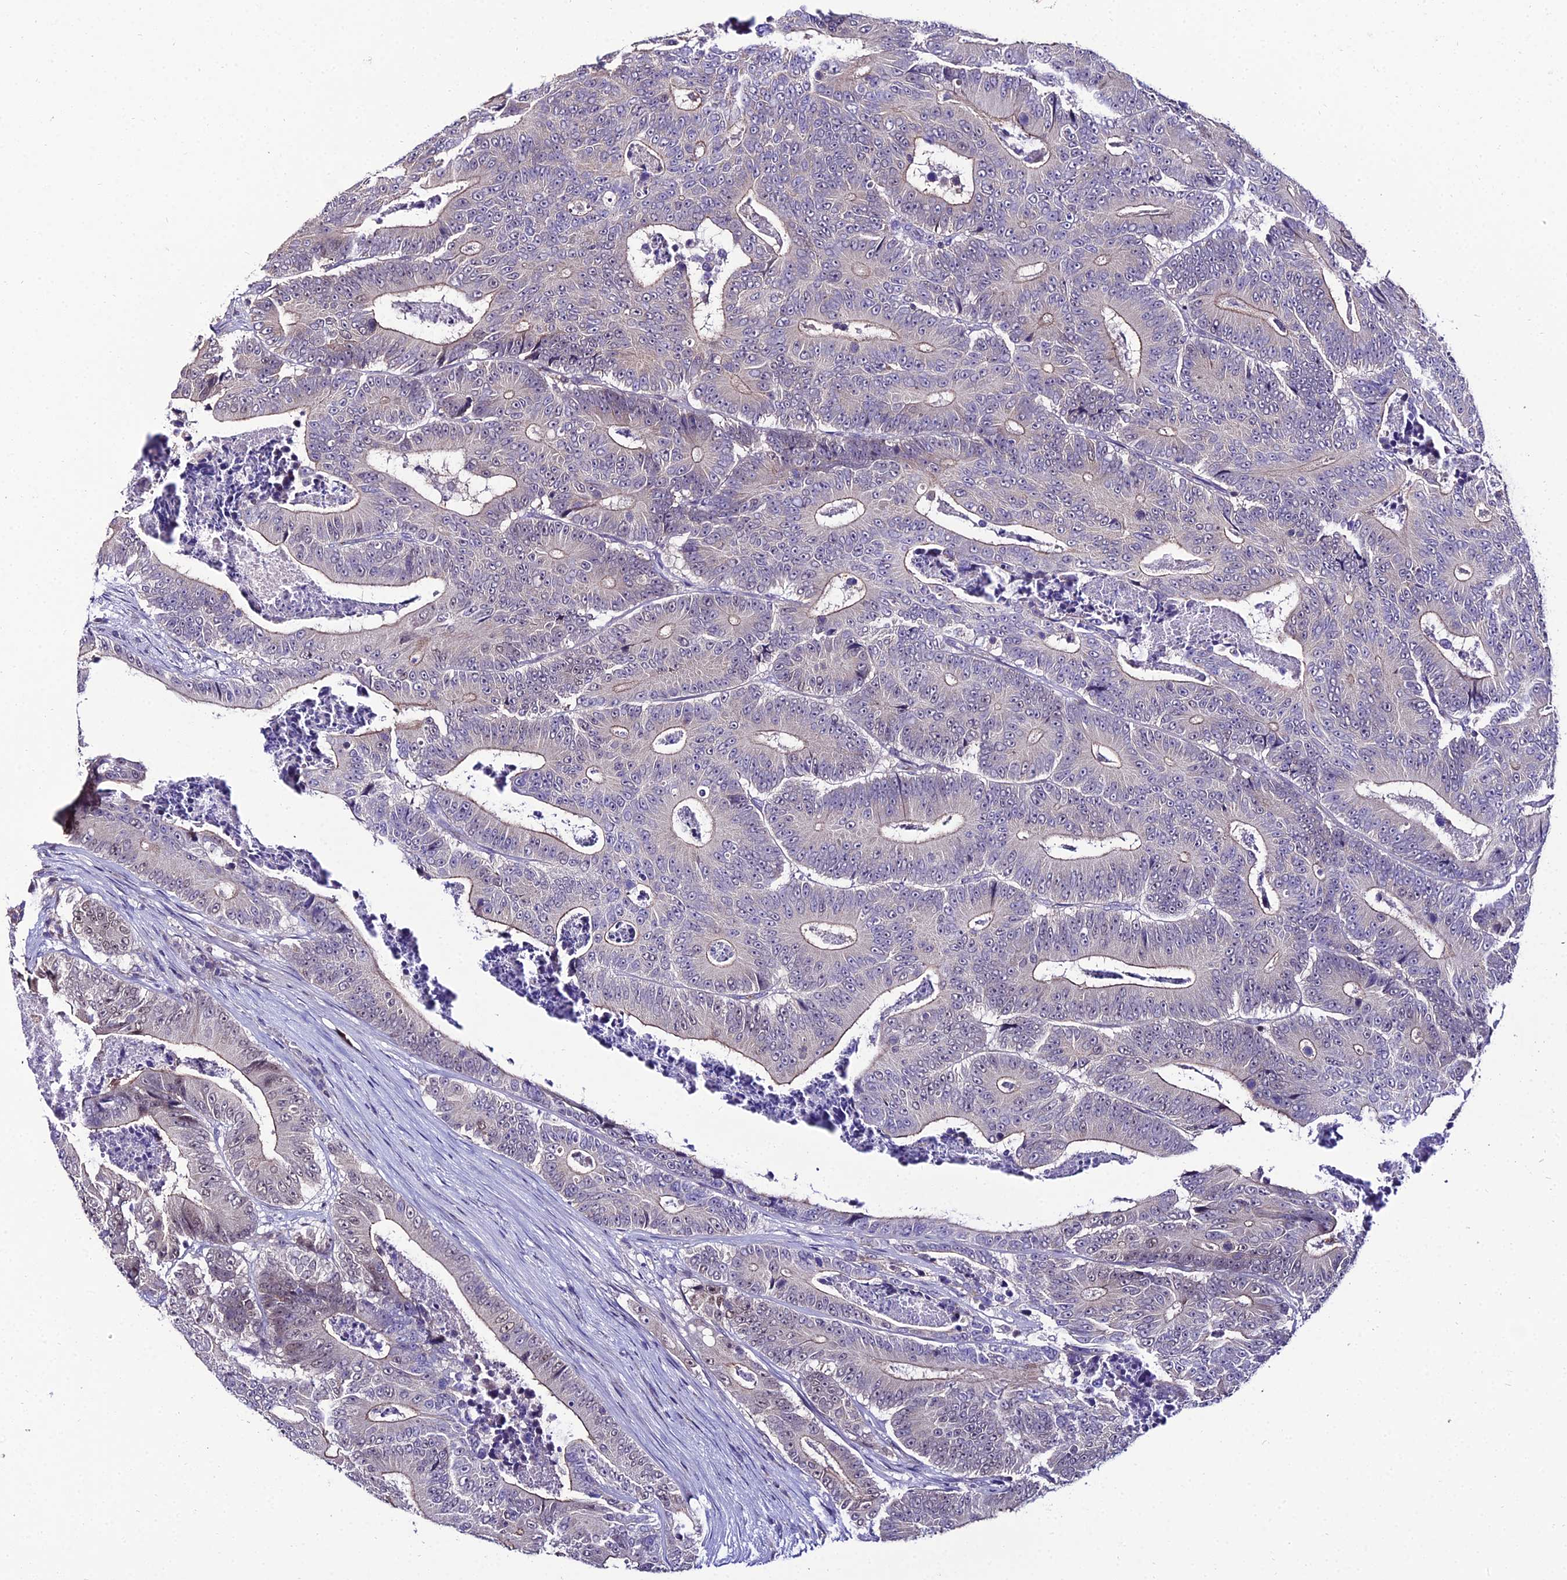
{"staining": {"intensity": "moderate", "quantity": "<25%", "location": "cytoplasmic/membranous"}, "tissue": "colorectal cancer", "cell_type": "Tumor cells", "image_type": "cancer", "snomed": [{"axis": "morphology", "description": "Adenocarcinoma, NOS"}, {"axis": "topography", "description": "Colon"}], "caption": "The immunohistochemical stain highlights moderate cytoplasmic/membranous staining in tumor cells of adenocarcinoma (colorectal) tissue.", "gene": "SHQ1", "patient": {"sex": "male", "age": 83}}